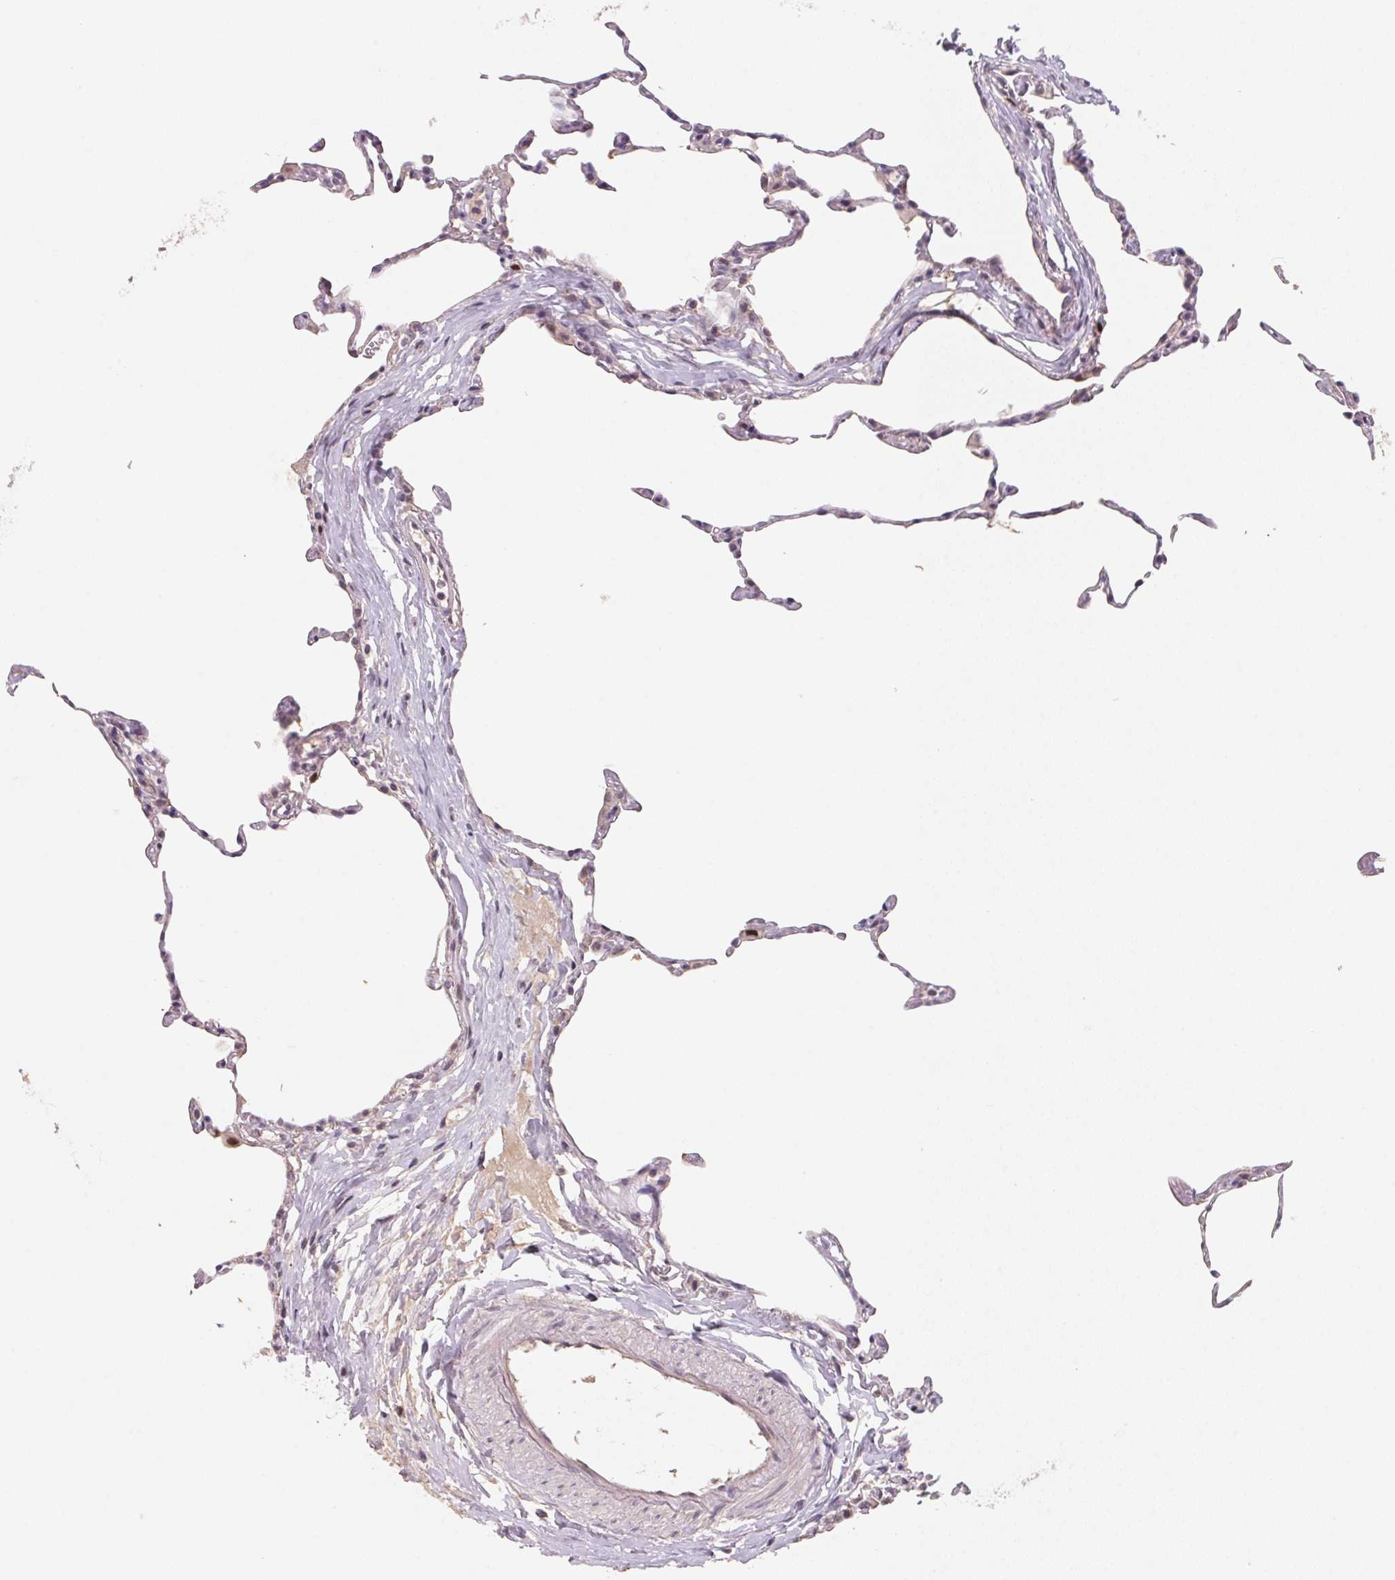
{"staining": {"intensity": "negative", "quantity": "none", "location": "none"}, "tissue": "lung", "cell_type": "Alveolar cells", "image_type": "normal", "snomed": [{"axis": "morphology", "description": "Normal tissue, NOS"}, {"axis": "topography", "description": "Lung"}], "caption": "This photomicrograph is of normal lung stained with immunohistochemistry to label a protein in brown with the nuclei are counter-stained blue. There is no expression in alveolar cells. Brightfield microscopy of immunohistochemistry stained with DAB (3,3'-diaminobenzidine) (brown) and hematoxylin (blue), captured at high magnification.", "gene": "KIFC1", "patient": {"sex": "female", "age": 57}}